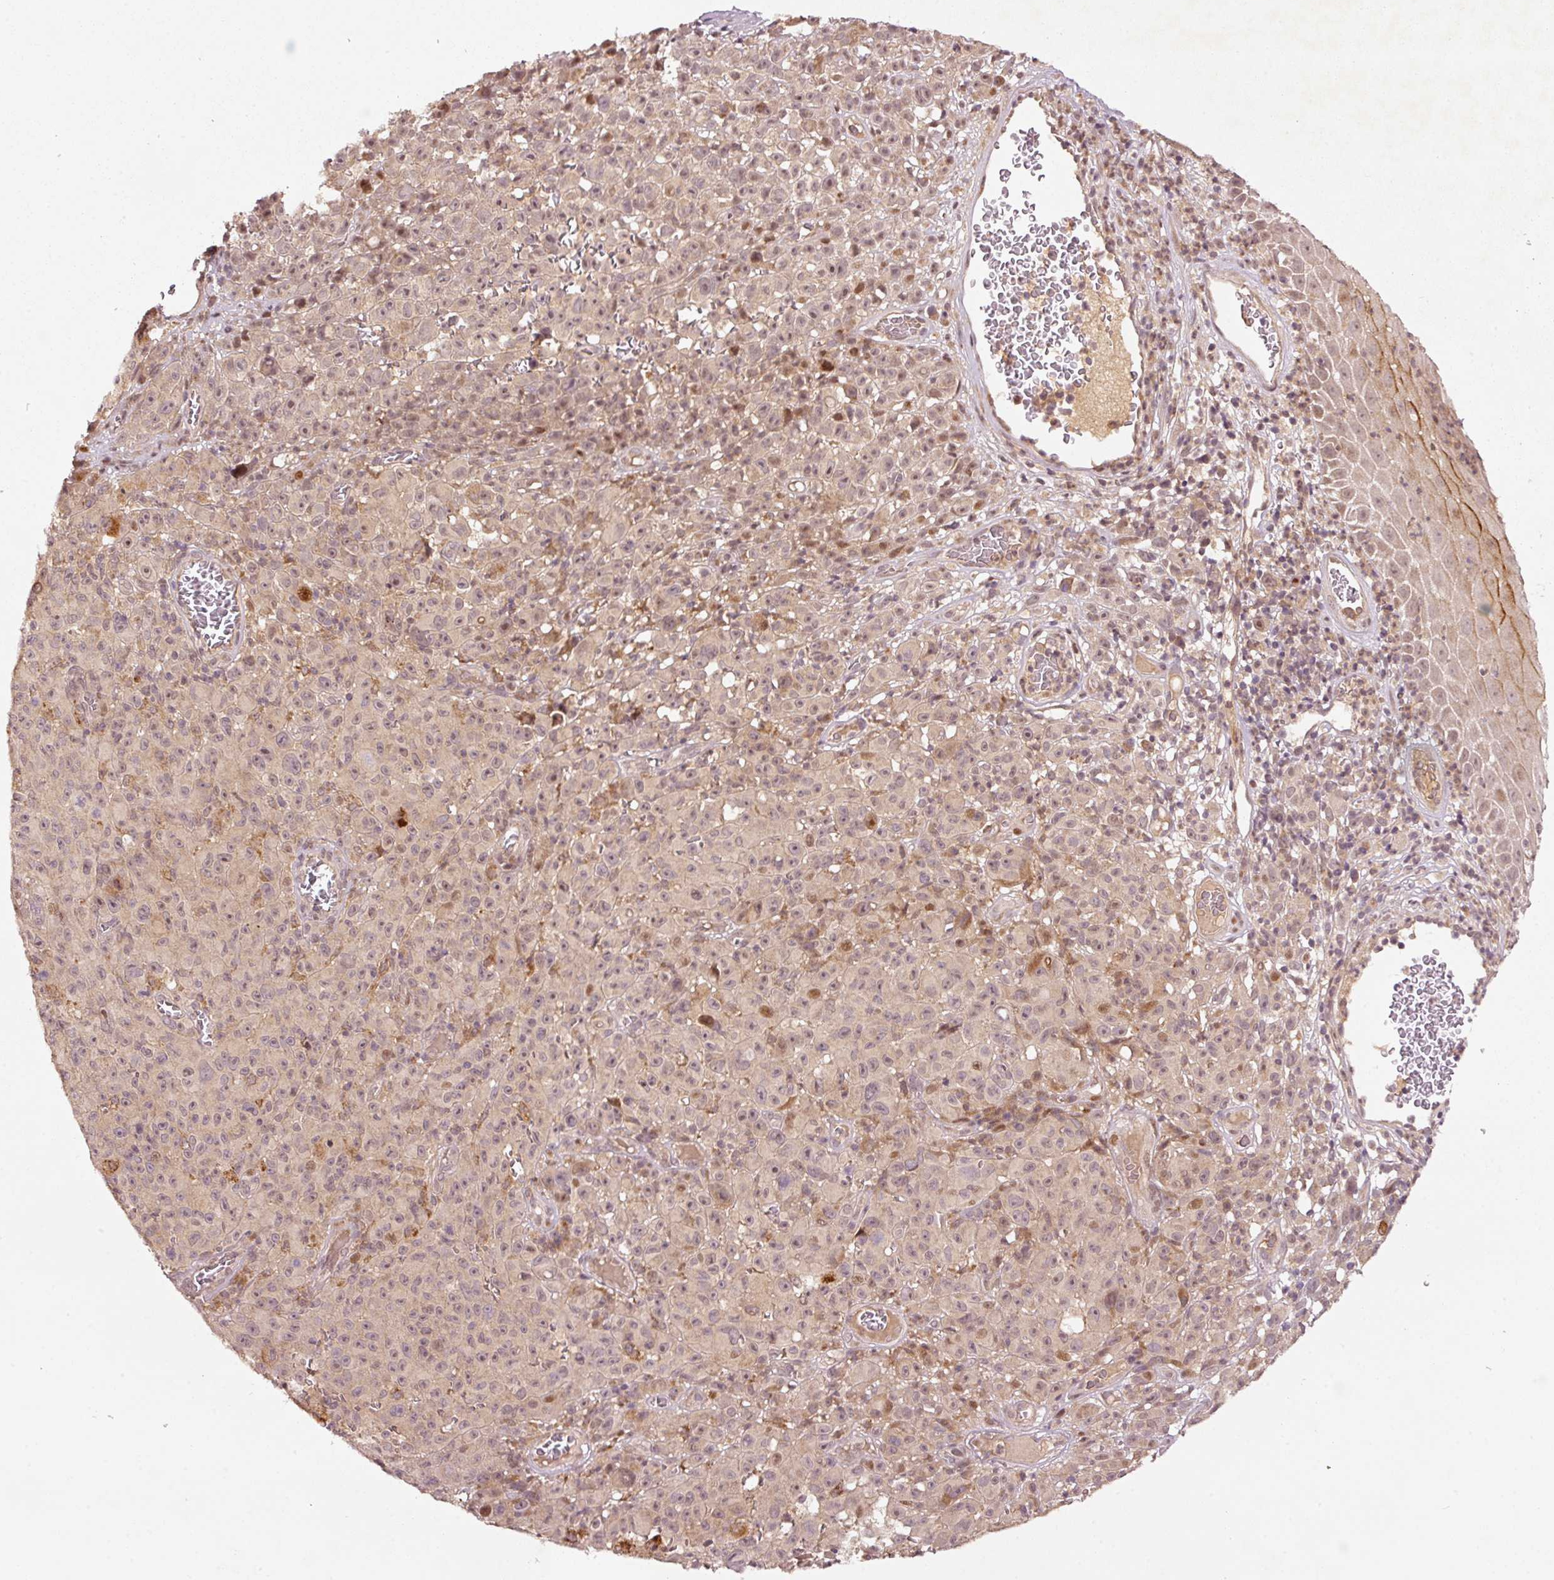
{"staining": {"intensity": "weak", "quantity": "25%-75%", "location": "nuclear"}, "tissue": "melanoma", "cell_type": "Tumor cells", "image_type": "cancer", "snomed": [{"axis": "morphology", "description": "Malignant melanoma, NOS"}, {"axis": "topography", "description": "Skin"}], "caption": "A brown stain labels weak nuclear expression of a protein in melanoma tumor cells.", "gene": "PCDHB1", "patient": {"sex": "female", "age": 82}}